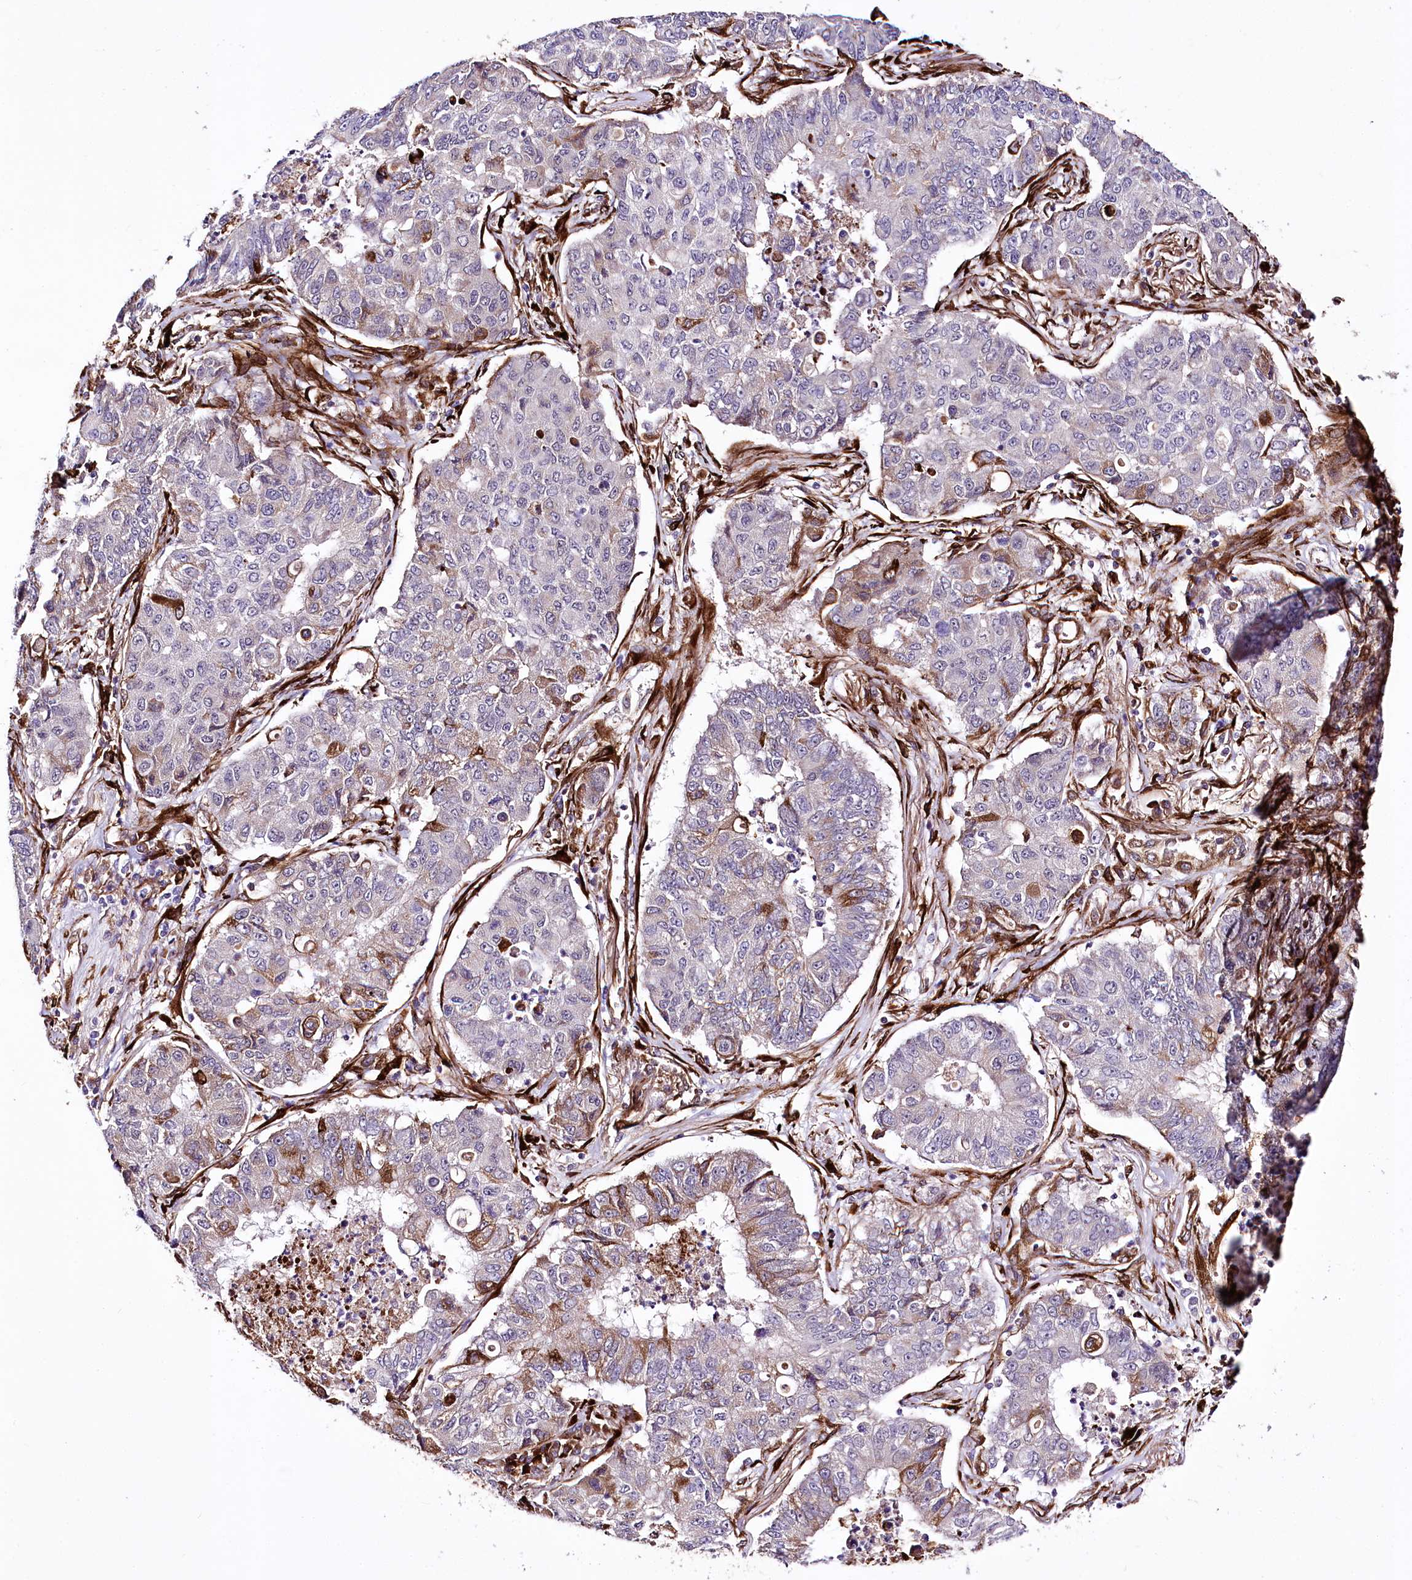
{"staining": {"intensity": "moderate", "quantity": "<25%", "location": "cytoplasmic/membranous"}, "tissue": "lung cancer", "cell_type": "Tumor cells", "image_type": "cancer", "snomed": [{"axis": "morphology", "description": "Squamous cell carcinoma, NOS"}, {"axis": "topography", "description": "Lung"}], "caption": "Lung cancer (squamous cell carcinoma) stained for a protein demonstrates moderate cytoplasmic/membranous positivity in tumor cells. The staining was performed using DAB, with brown indicating positive protein expression. Nuclei are stained blue with hematoxylin.", "gene": "WWC1", "patient": {"sex": "male", "age": 74}}